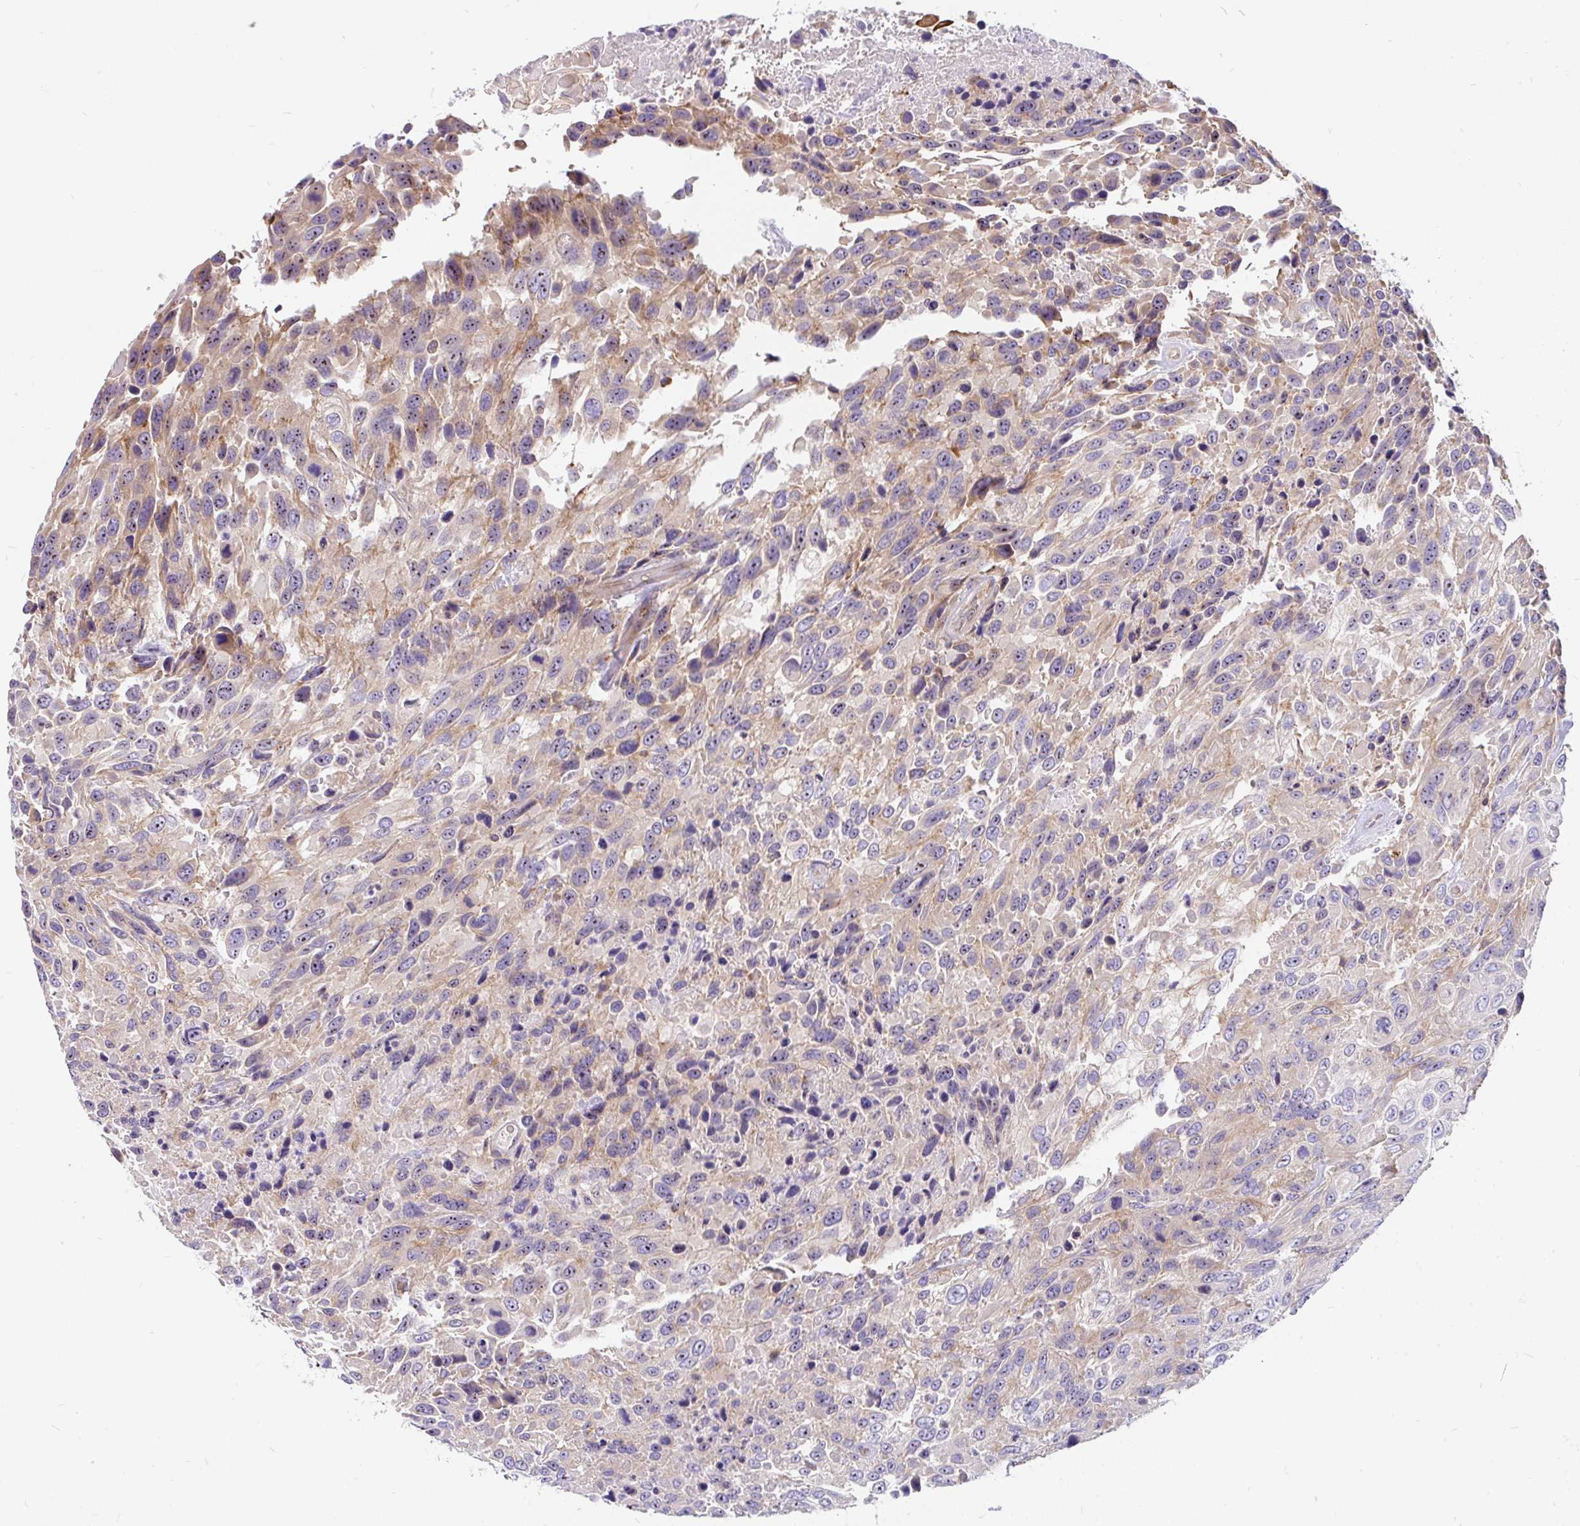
{"staining": {"intensity": "weak", "quantity": "25%-75%", "location": "cytoplasmic/membranous,nuclear"}, "tissue": "urothelial cancer", "cell_type": "Tumor cells", "image_type": "cancer", "snomed": [{"axis": "morphology", "description": "Urothelial carcinoma, High grade"}, {"axis": "topography", "description": "Urinary bladder"}], "caption": "The immunohistochemical stain shows weak cytoplasmic/membranous and nuclear positivity in tumor cells of urothelial carcinoma (high-grade) tissue.", "gene": "LRRC26", "patient": {"sex": "female", "age": 70}}